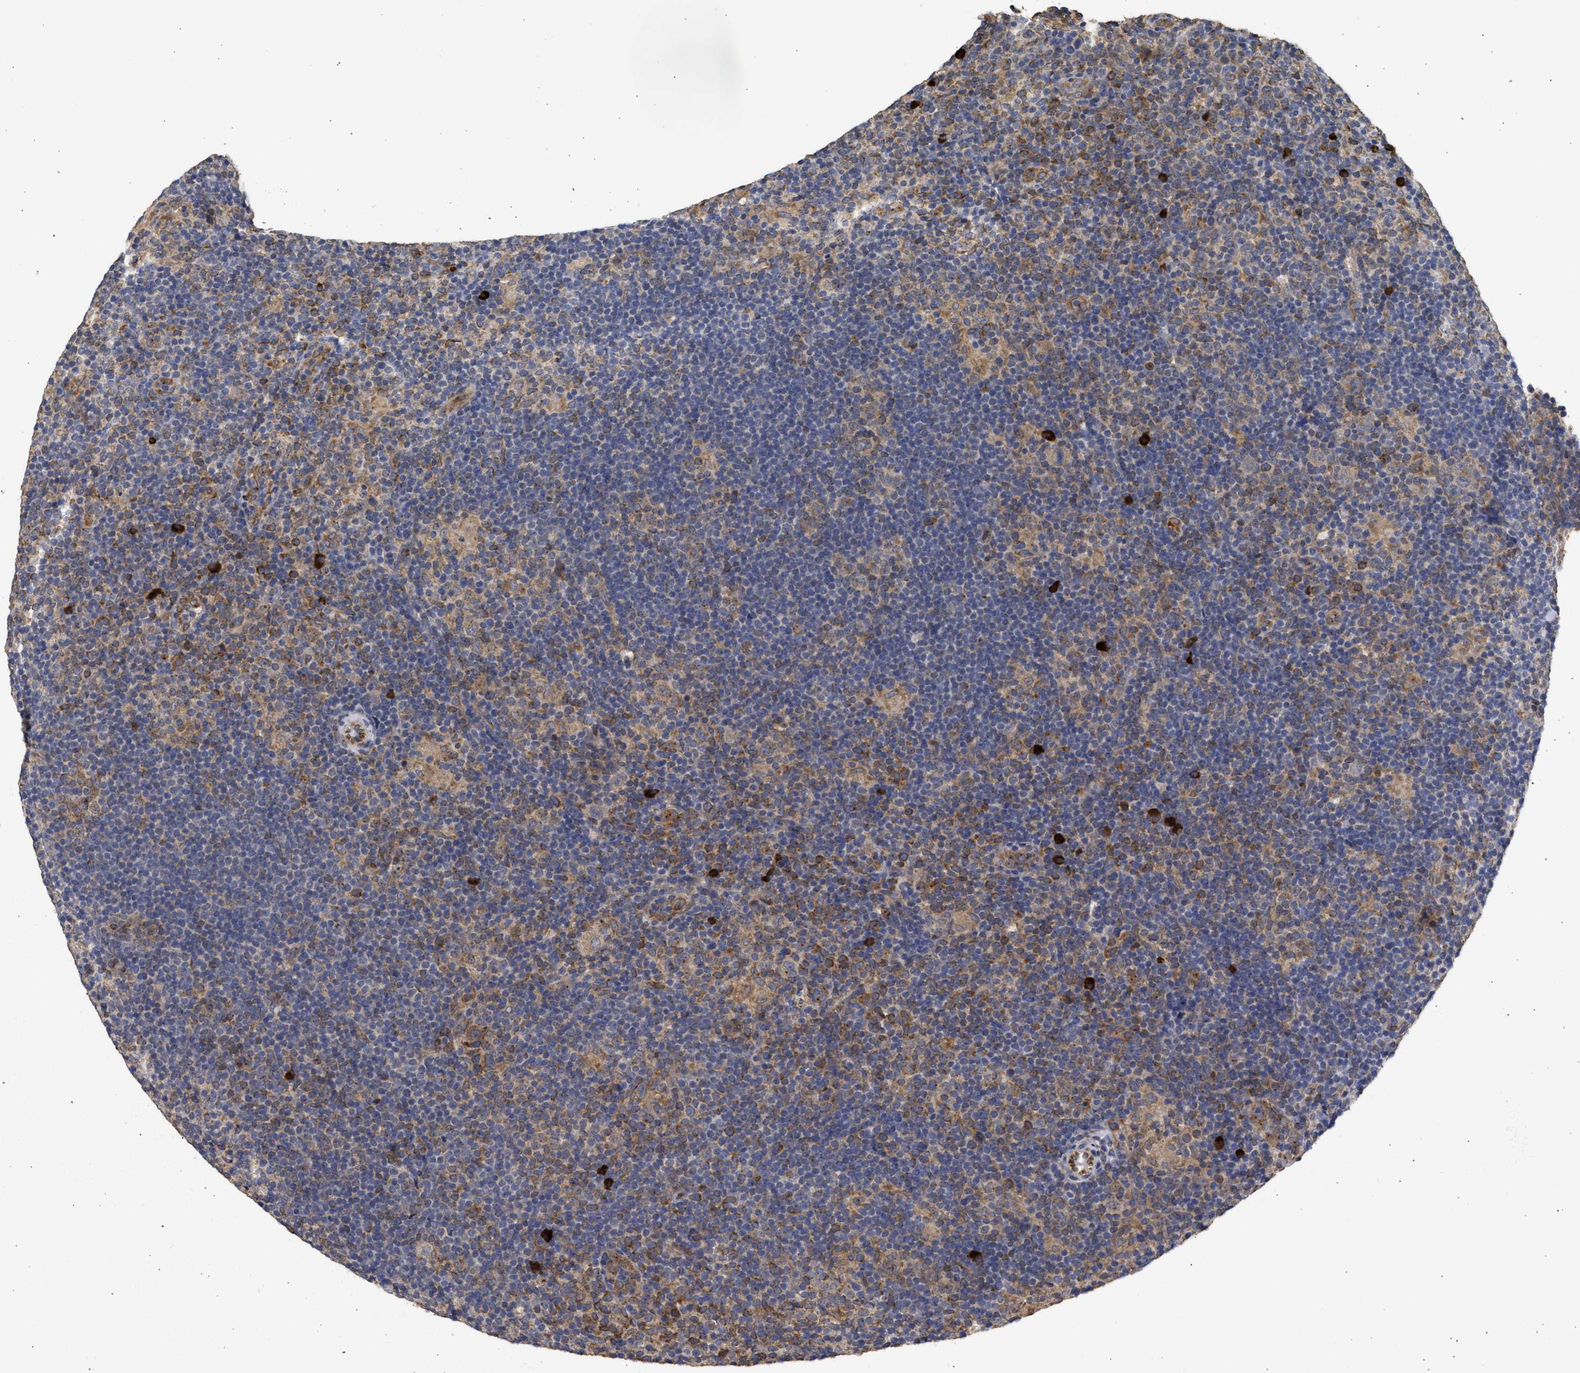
{"staining": {"intensity": "weak", "quantity": "25%-75%", "location": "cytoplasmic/membranous"}, "tissue": "lymphoma", "cell_type": "Tumor cells", "image_type": "cancer", "snomed": [{"axis": "morphology", "description": "Hodgkin's disease, NOS"}, {"axis": "topography", "description": "Lymph node"}], "caption": "Tumor cells show low levels of weak cytoplasmic/membranous staining in about 25%-75% of cells in human lymphoma. (Brightfield microscopy of DAB IHC at high magnification).", "gene": "DNAJC1", "patient": {"sex": "female", "age": 57}}